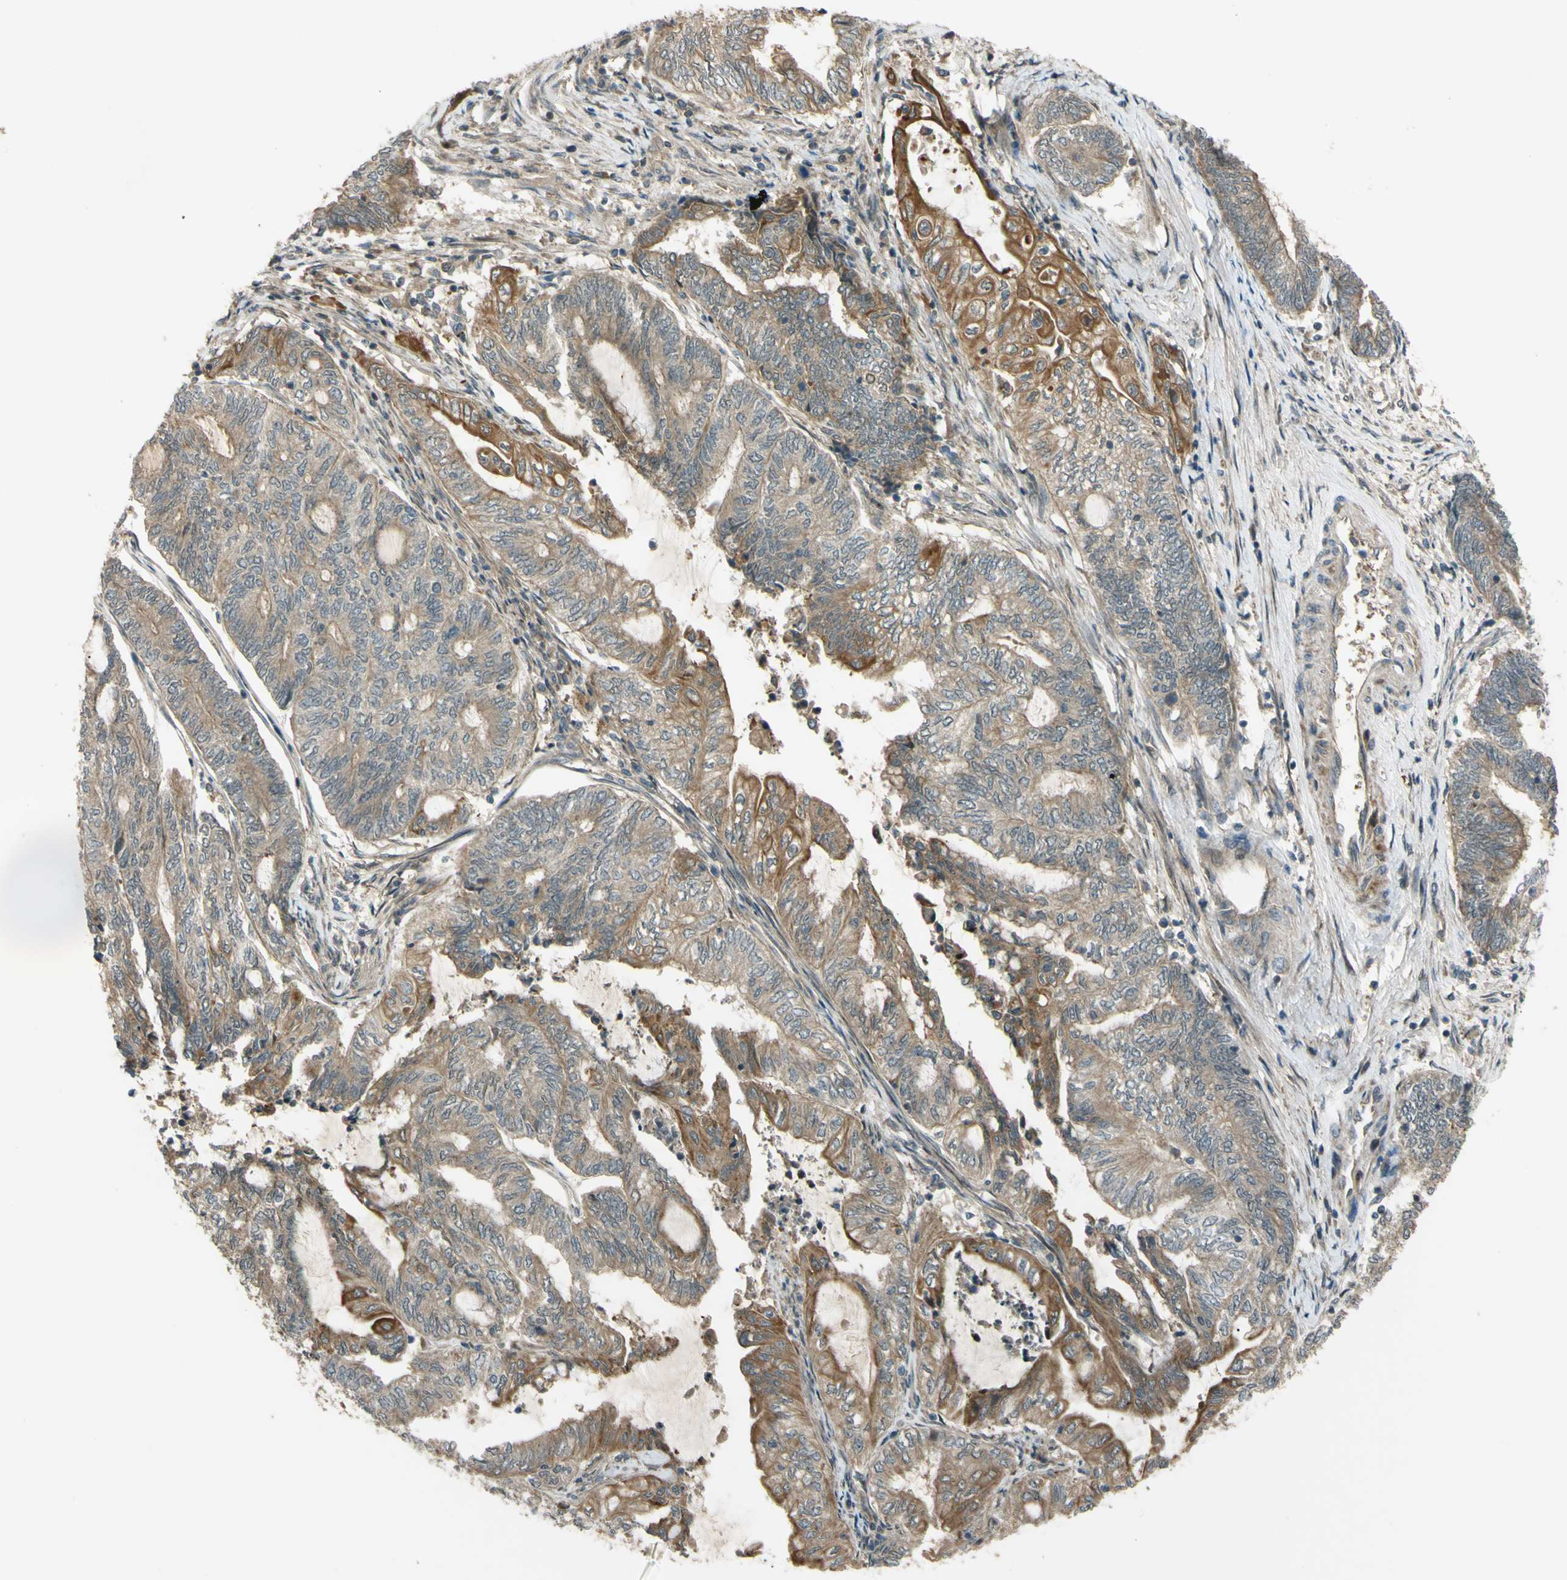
{"staining": {"intensity": "moderate", "quantity": ">75%", "location": "cytoplasmic/membranous"}, "tissue": "endometrial cancer", "cell_type": "Tumor cells", "image_type": "cancer", "snomed": [{"axis": "morphology", "description": "Adenocarcinoma, NOS"}, {"axis": "topography", "description": "Uterus"}, {"axis": "topography", "description": "Endometrium"}], "caption": "An immunohistochemistry micrograph of neoplastic tissue is shown. Protein staining in brown labels moderate cytoplasmic/membranous positivity in endometrial cancer (adenocarcinoma) within tumor cells.", "gene": "FLII", "patient": {"sex": "female", "age": 70}}